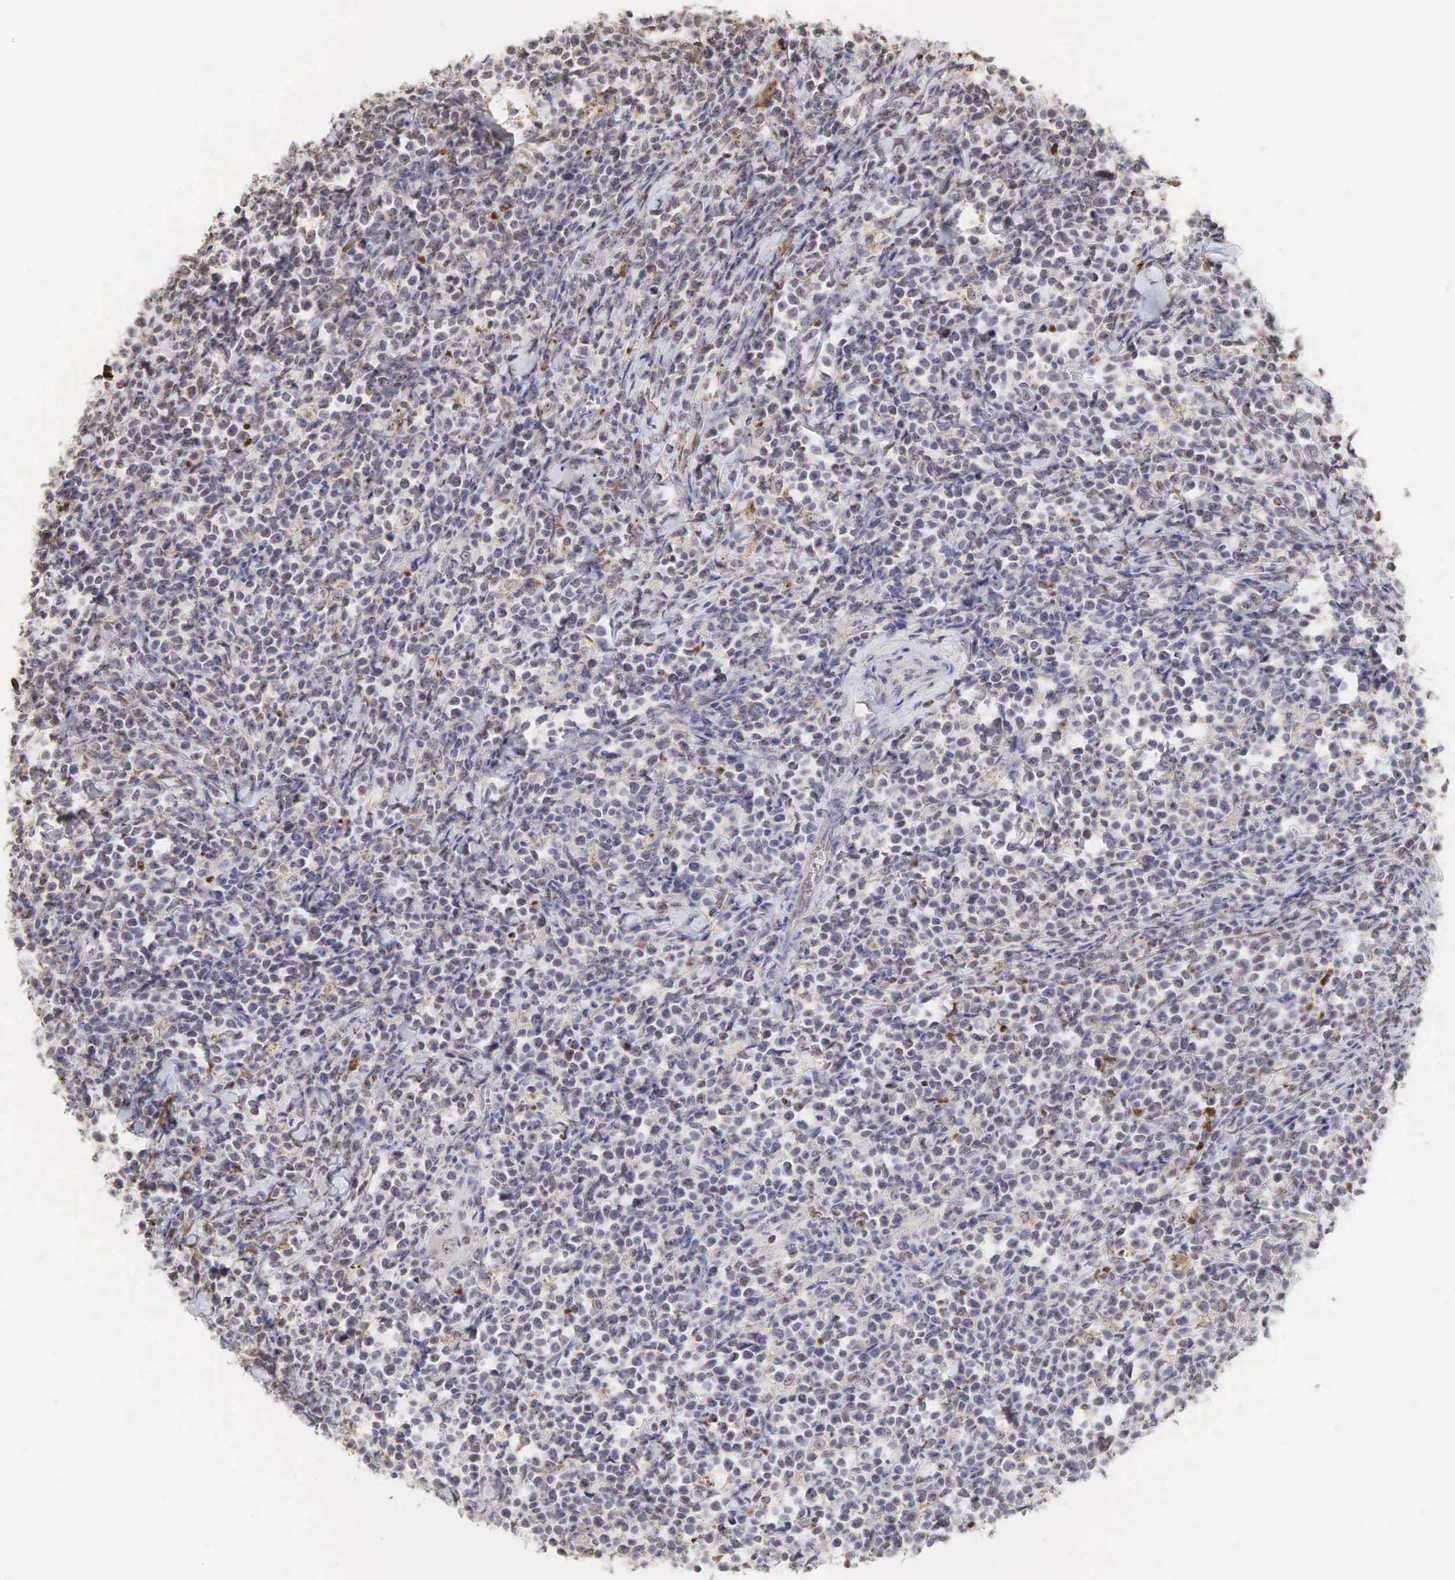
{"staining": {"intensity": "weak", "quantity": "<25%", "location": "cytoplasmic/membranous,nuclear"}, "tissue": "lymphoma", "cell_type": "Tumor cells", "image_type": "cancer", "snomed": [{"axis": "morphology", "description": "Malignant lymphoma, non-Hodgkin's type, High grade"}, {"axis": "topography", "description": "Small intestine"}, {"axis": "topography", "description": "Colon"}], "caption": "This is an immunohistochemistry photomicrograph of high-grade malignant lymphoma, non-Hodgkin's type. There is no expression in tumor cells.", "gene": "DKC1", "patient": {"sex": "male", "age": 8}}